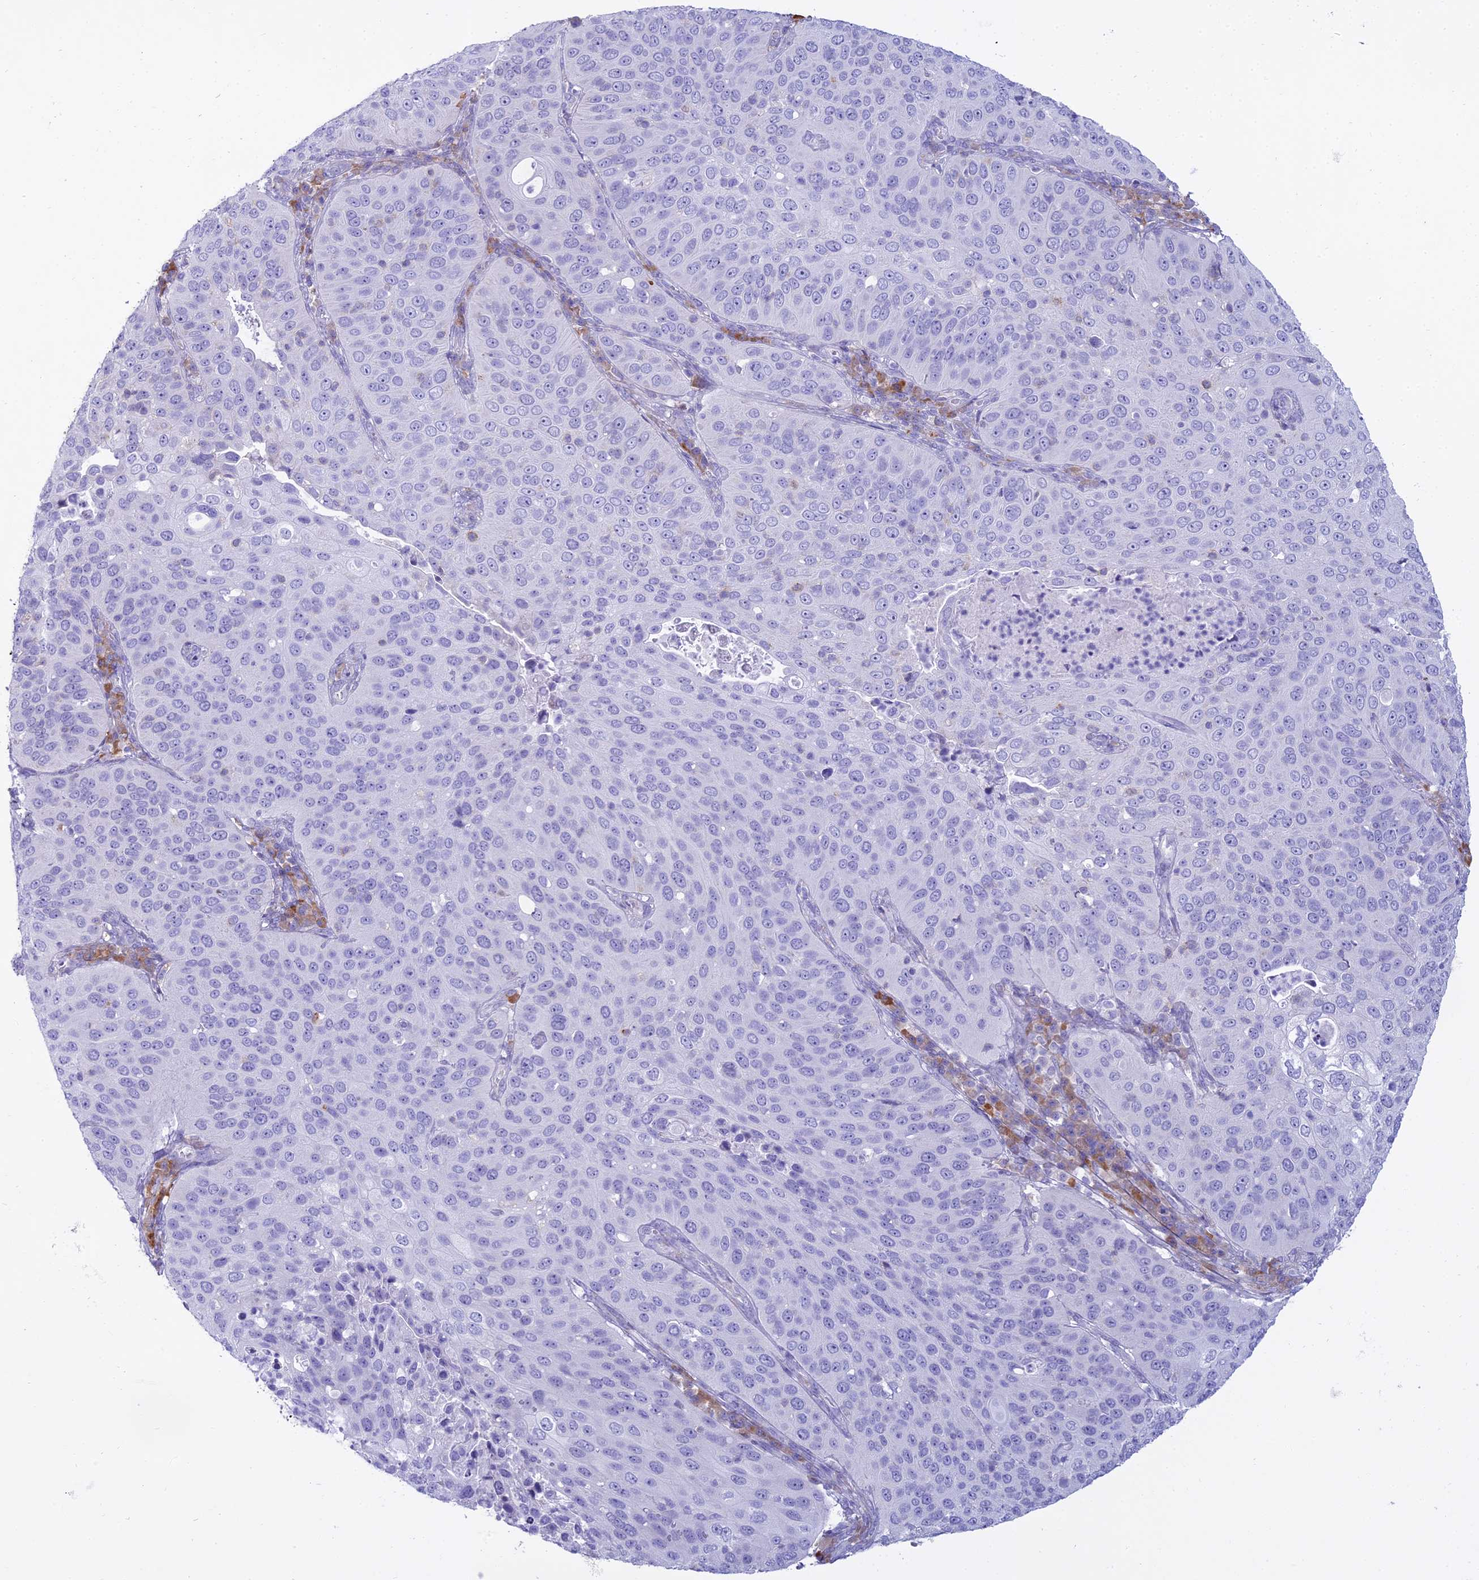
{"staining": {"intensity": "negative", "quantity": "none", "location": "none"}, "tissue": "cervical cancer", "cell_type": "Tumor cells", "image_type": "cancer", "snomed": [{"axis": "morphology", "description": "Squamous cell carcinoma, NOS"}, {"axis": "topography", "description": "Cervix"}], "caption": "Tumor cells are negative for protein expression in human squamous cell carcinoma (cervical).", "gene": "CD5", "patient": {"sex": "female", "age": 36}}